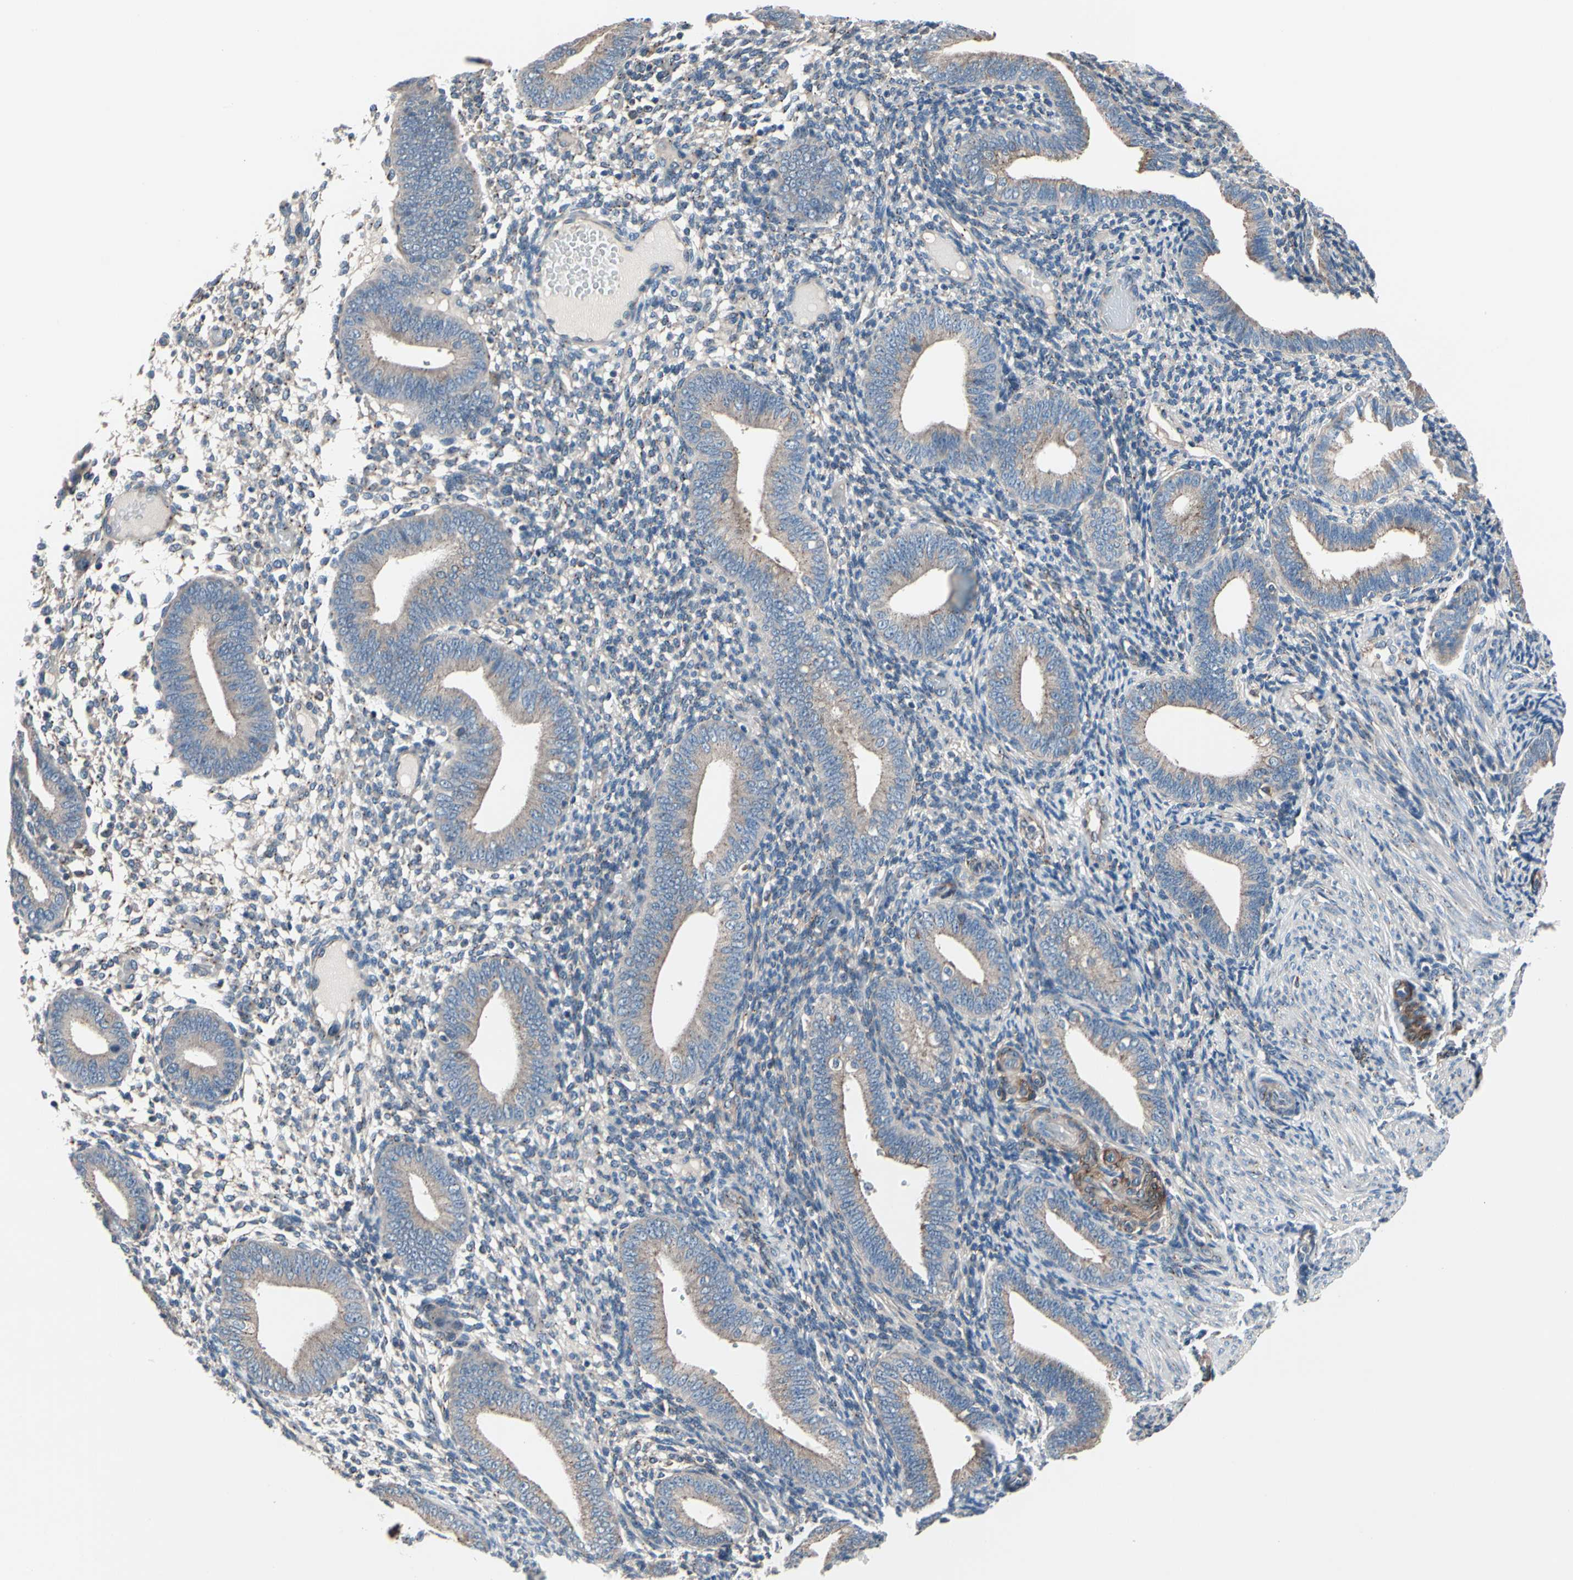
{"staining": {"intensity": "negative", "quantity": "none", "location": "none"}, "tissue": "endometrium", "cell_type": "Cells in endometrial stroma", "image_type": "normal", "snomed": [{"axis": "morphology", "description": "Normal tissue, NOS"}, {"axis": "topography", "description": "Endometrium"}], "caption": "Human endometrium stained for a protein using immunohistochemistry displays no positivity in cells in endometrial stroma.", "gene": "PRKAR2B", "patient": {"sex": "female", "age": 42}}